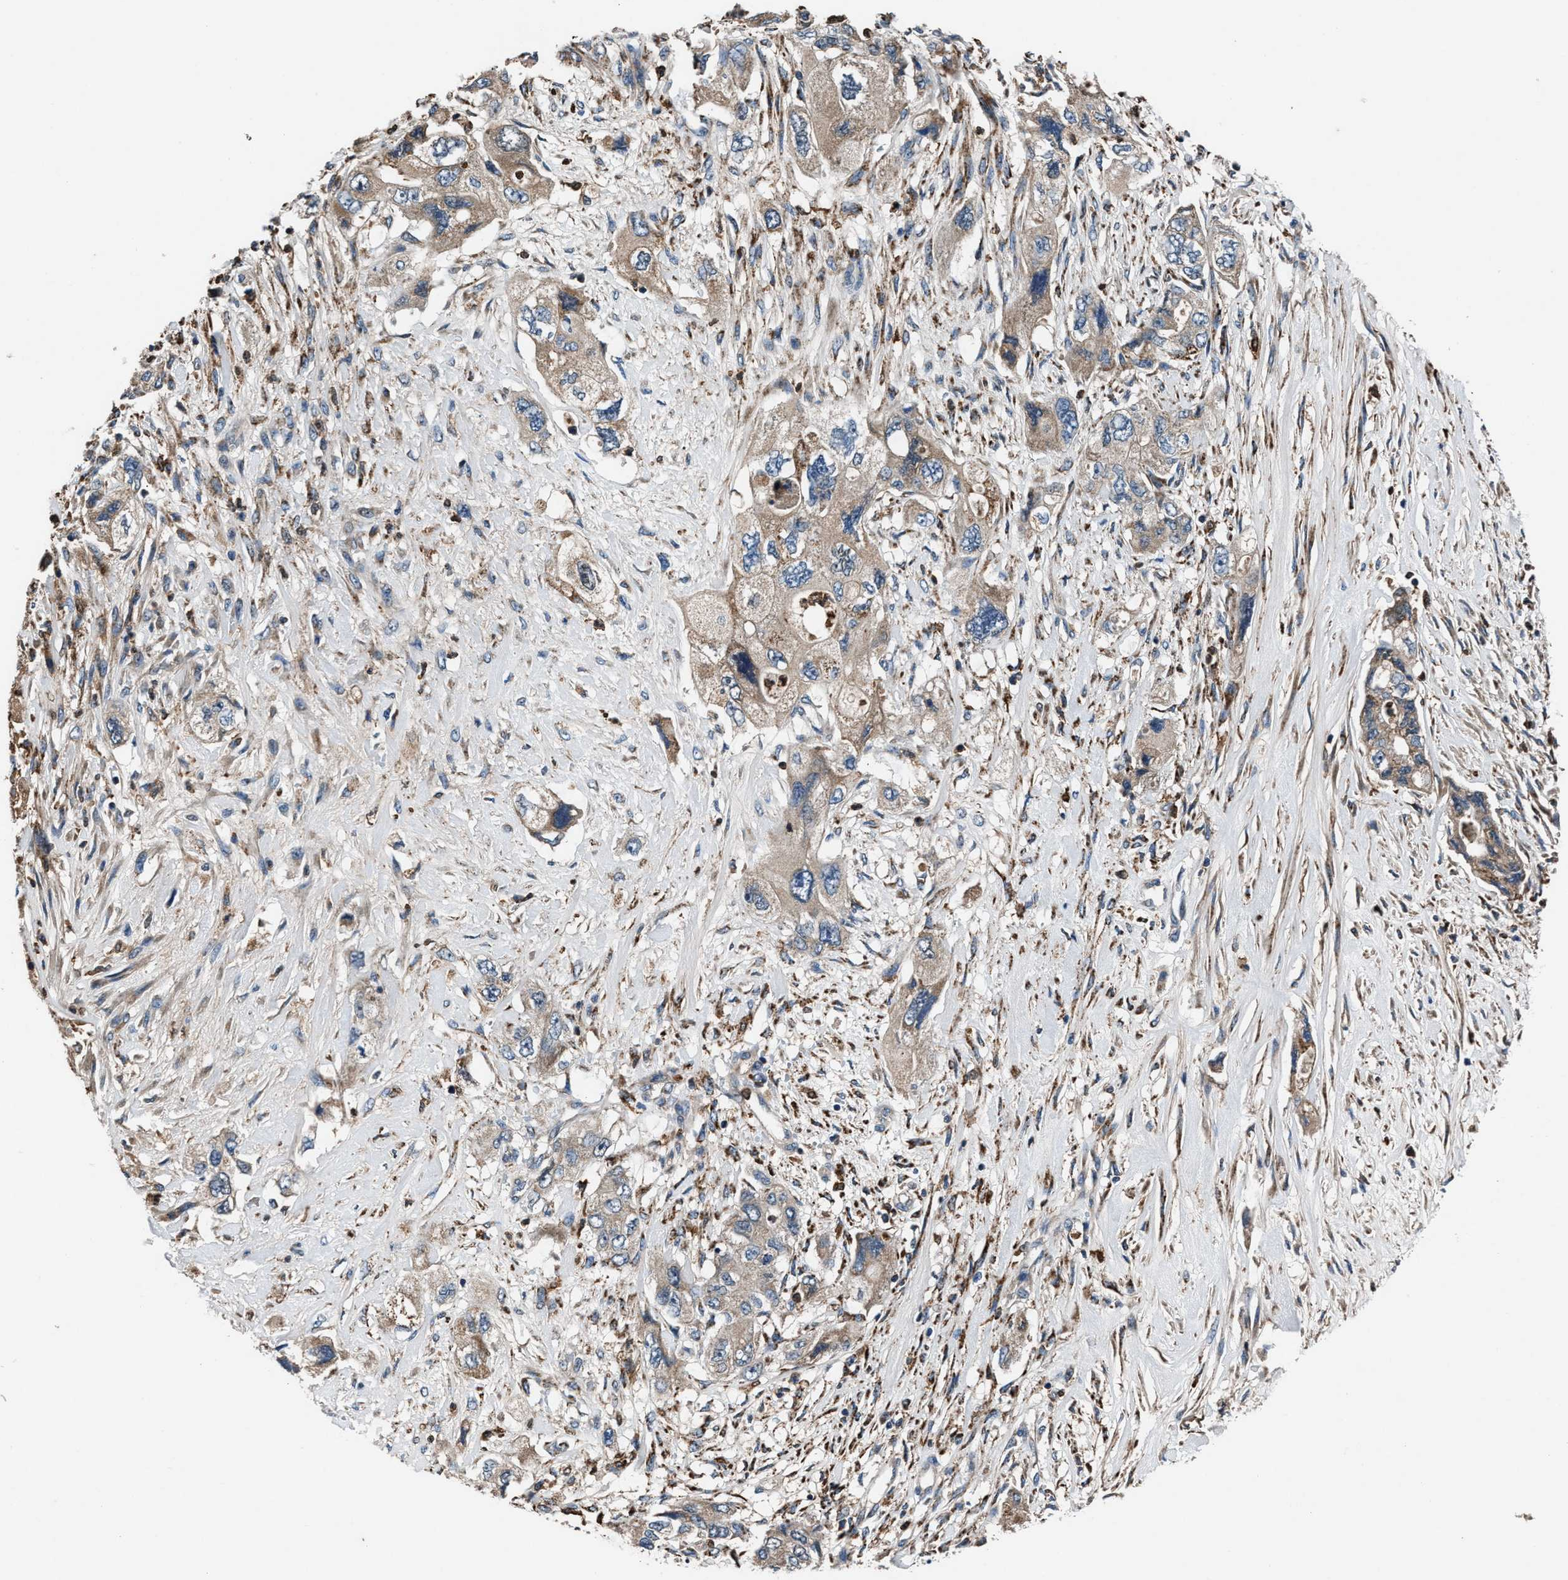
{"staining": {"intensity": "weak", "quantity": ">75%", "location": "cytoplasmic/membranous"}, "tissue": "pancreatic cancer", "cell_type": "Tumor cells", "image_type": "cancer", "snomed": [{"axis": "morphology", "description": "Adenocarcinoma, NOS"}, {"axis": "topography", "description": "Pancreas"}], "caption": "Human pancreatic cancer stained with a brown dye displays weak cytoplasmic/membranous positive positivity in approximately >75% of tumor cells.", "gene": "FAM221A", "patient": {"sex": "female", "age": 73}}